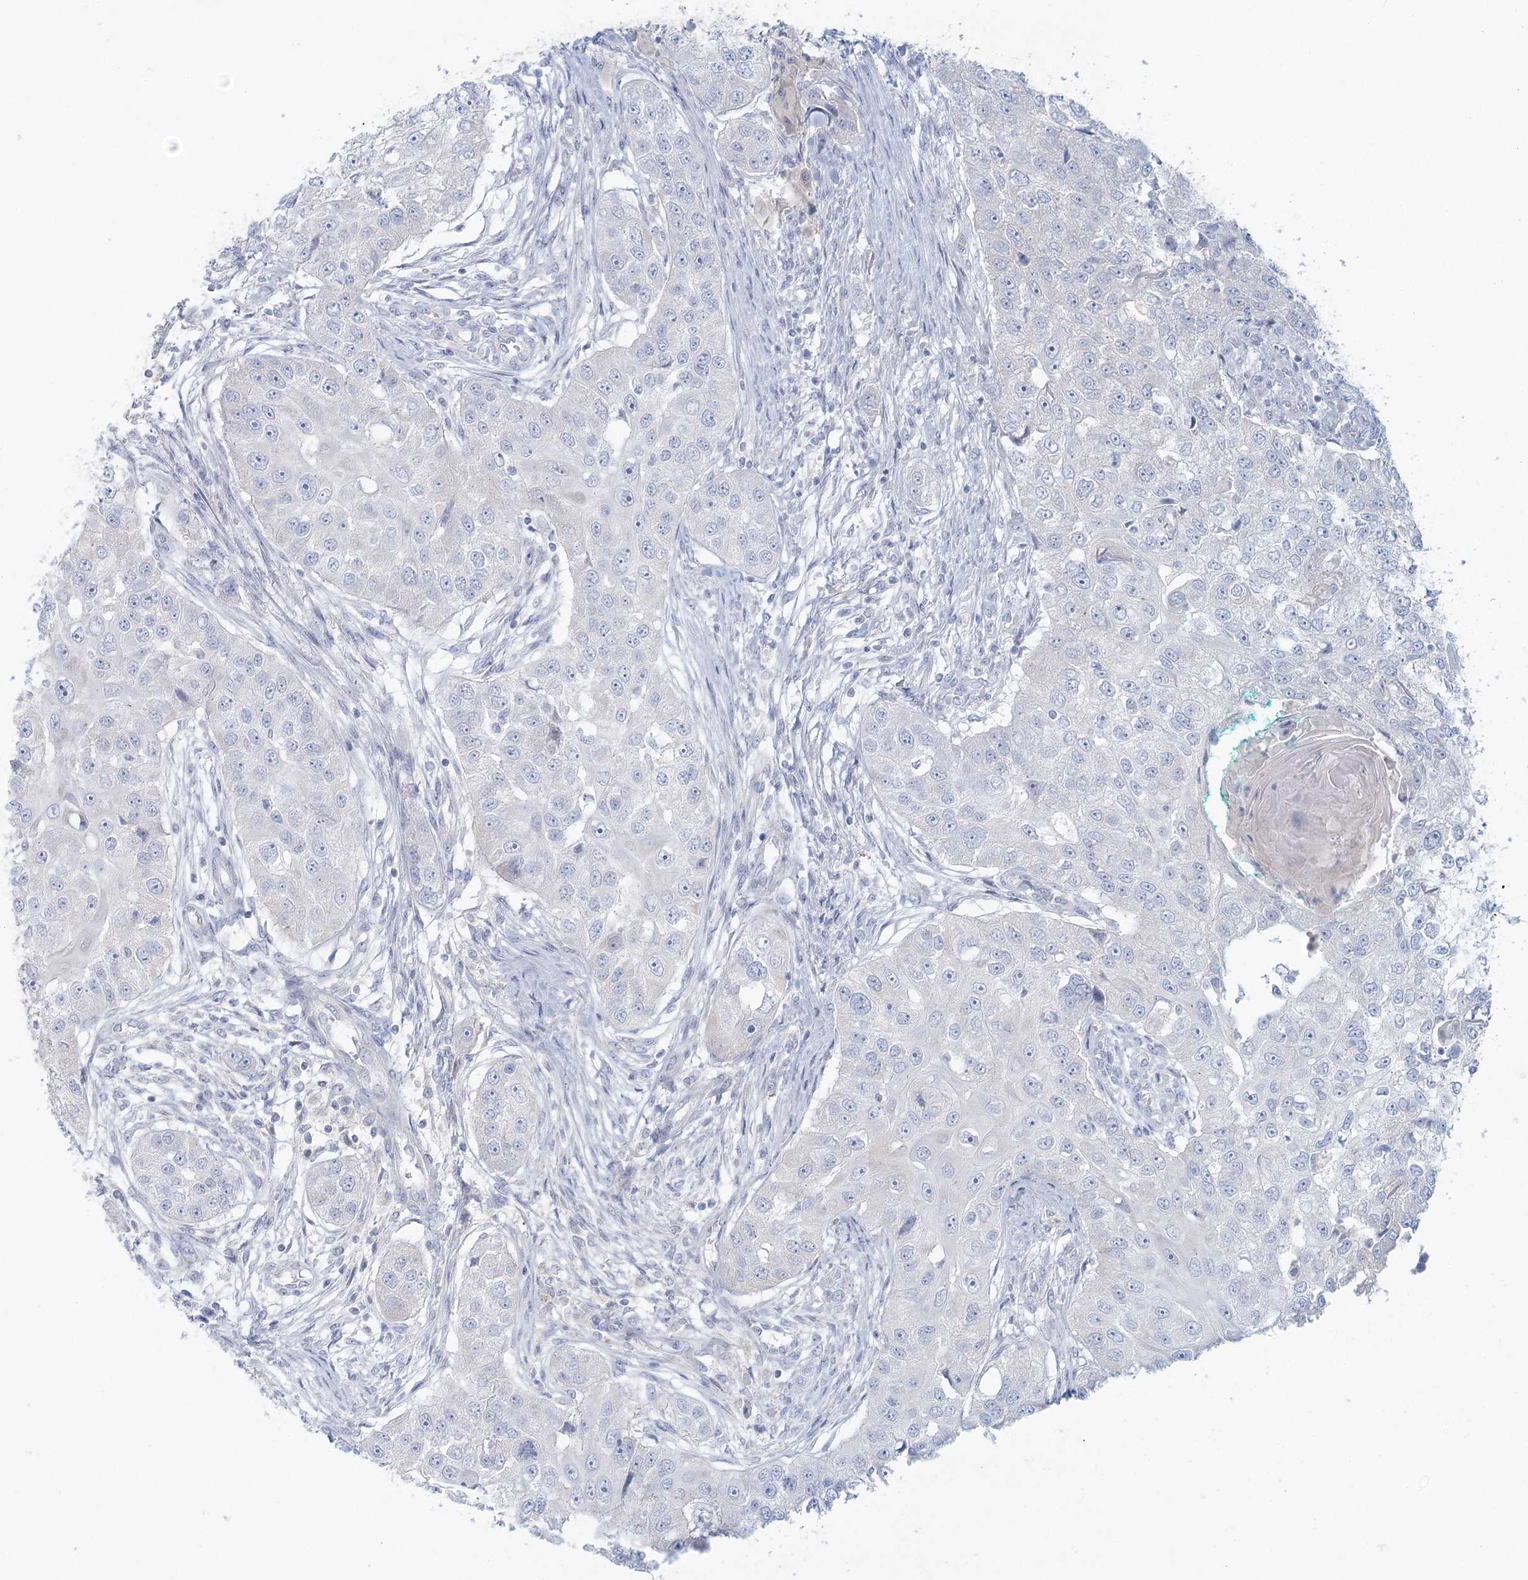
{"staining": {"intensity": "negative", "quantity": "none", "location": "none"}, "tissue": "head and neck cancer", "cell_type": "Tumor cells", "image_type": "cancer", "snomed": [{"axis": "morphology", "description": "Normal tissue, NOS"}, {"axis": "morphology", "description": "Squamous cell carcinoma, NOS"}, {"axis": "topography", "description": "Skeletal muscle"}, {"axis": "topography", "description": "Head-Neck"}], "caption": "Immunohistochemical staining of human squamous cell carcinoma (head and neck) reveals no significant staining in tumor cells. The staining was performed using DAB (3,3'-diaminobenzidine) to visualize the protein expression in brown, while the nuclei were stained in blue with hematoxylin (Magnification: 20x).", "gene": "BPHL", "patient": {"sex": "male", "age": 51}}